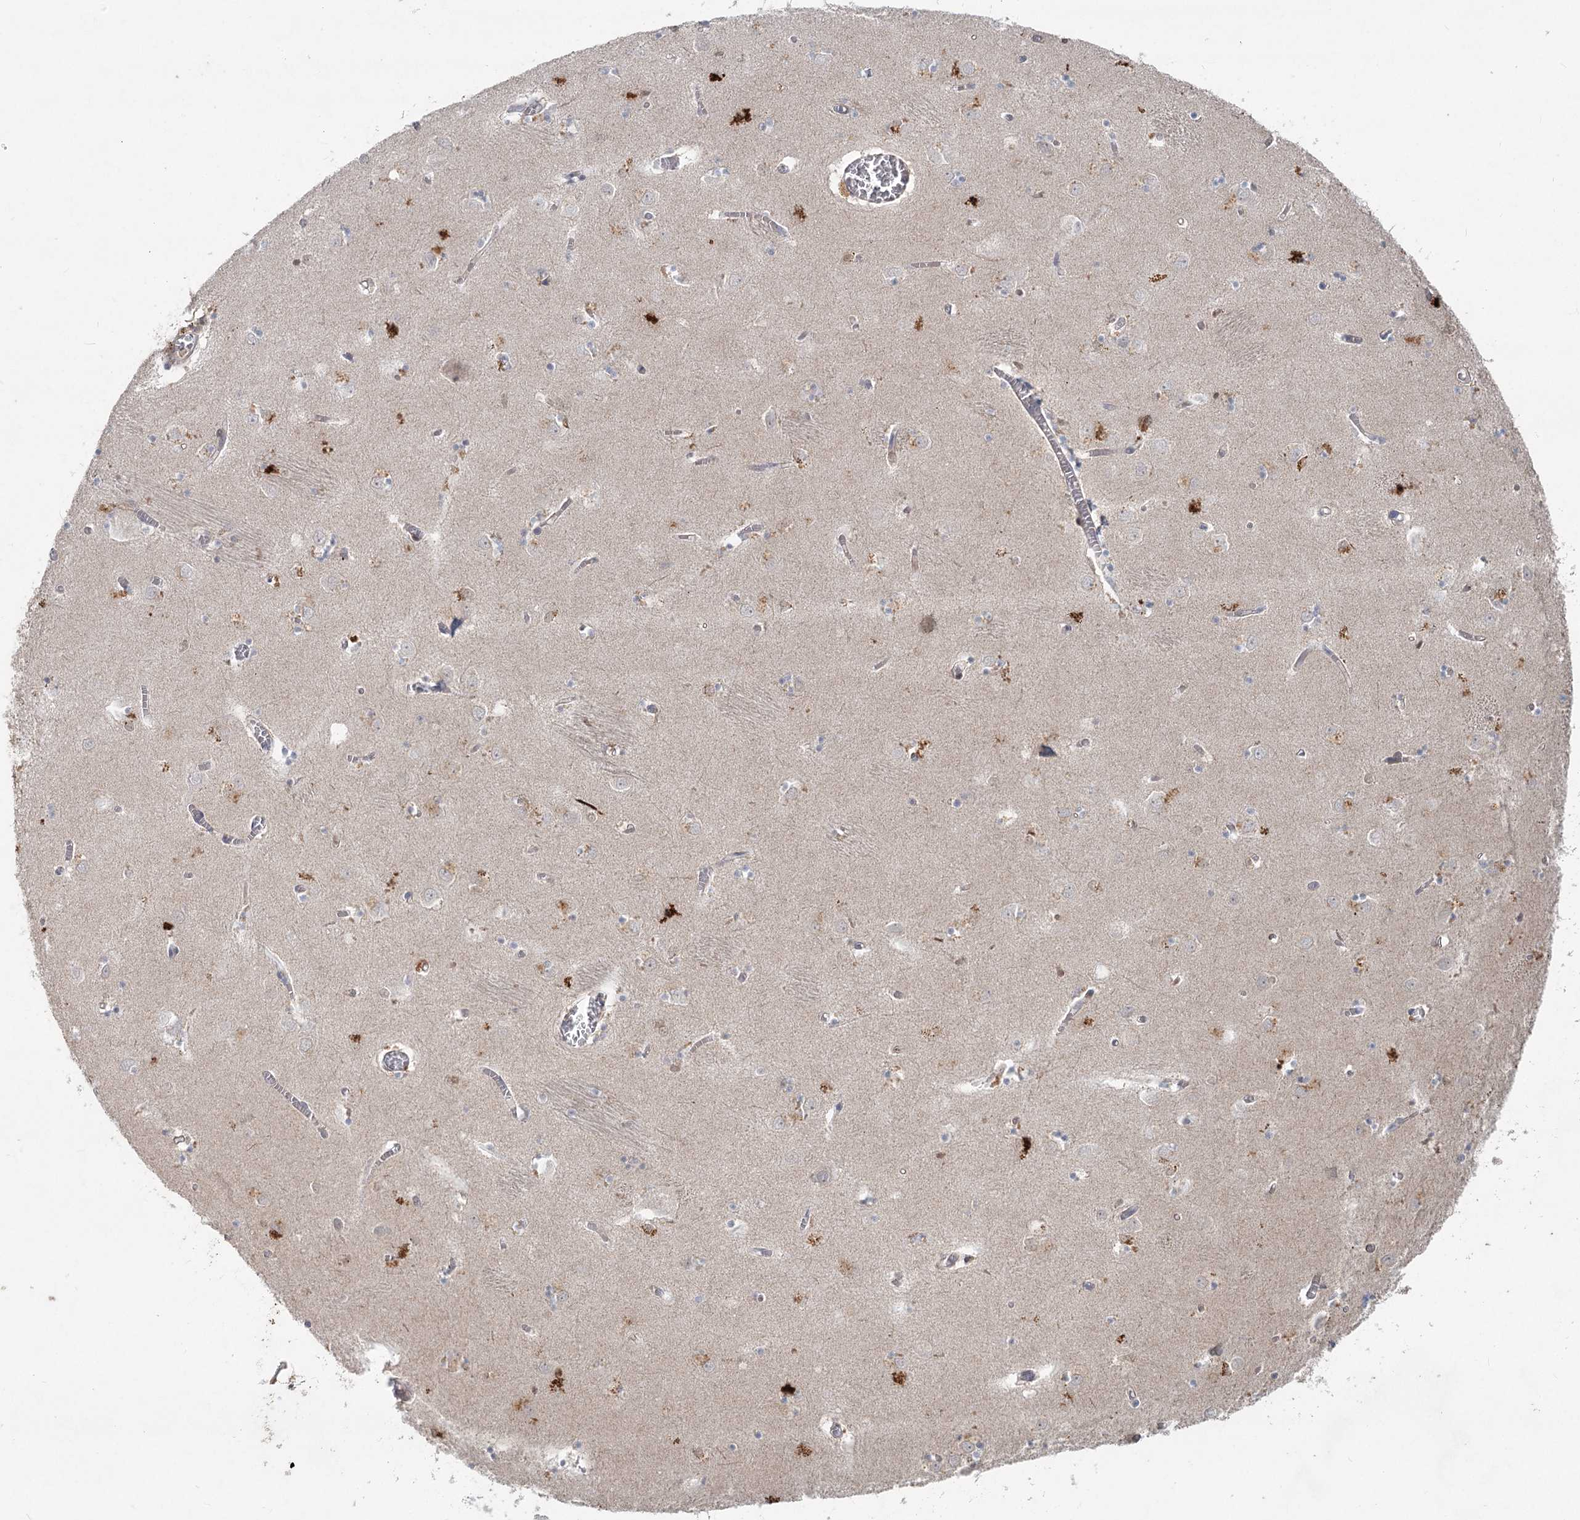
{"staining": {"intensity": "moderate", "quantity": "<25%", "location": "cytoplasmic/membranous"}, "tissue": "caudate", "cell_type": "Glial cells", "image_type": "normal", "snomed": [{"axis": "morphology", "description": "Normal tissue, NOS"}, {"axis": "topography", "description": "Lateral ventricle wall"}], "caption": "Immunohistochemistry (IHC) histopathology image of normal human caudate stained for a protein (brown), which displays low levels of moderate cytoplasmic/membranous staining in approximately <25% of glial cells.", "gene": "LRP2BP", "patient": {"sex": "male", "age": 70}}